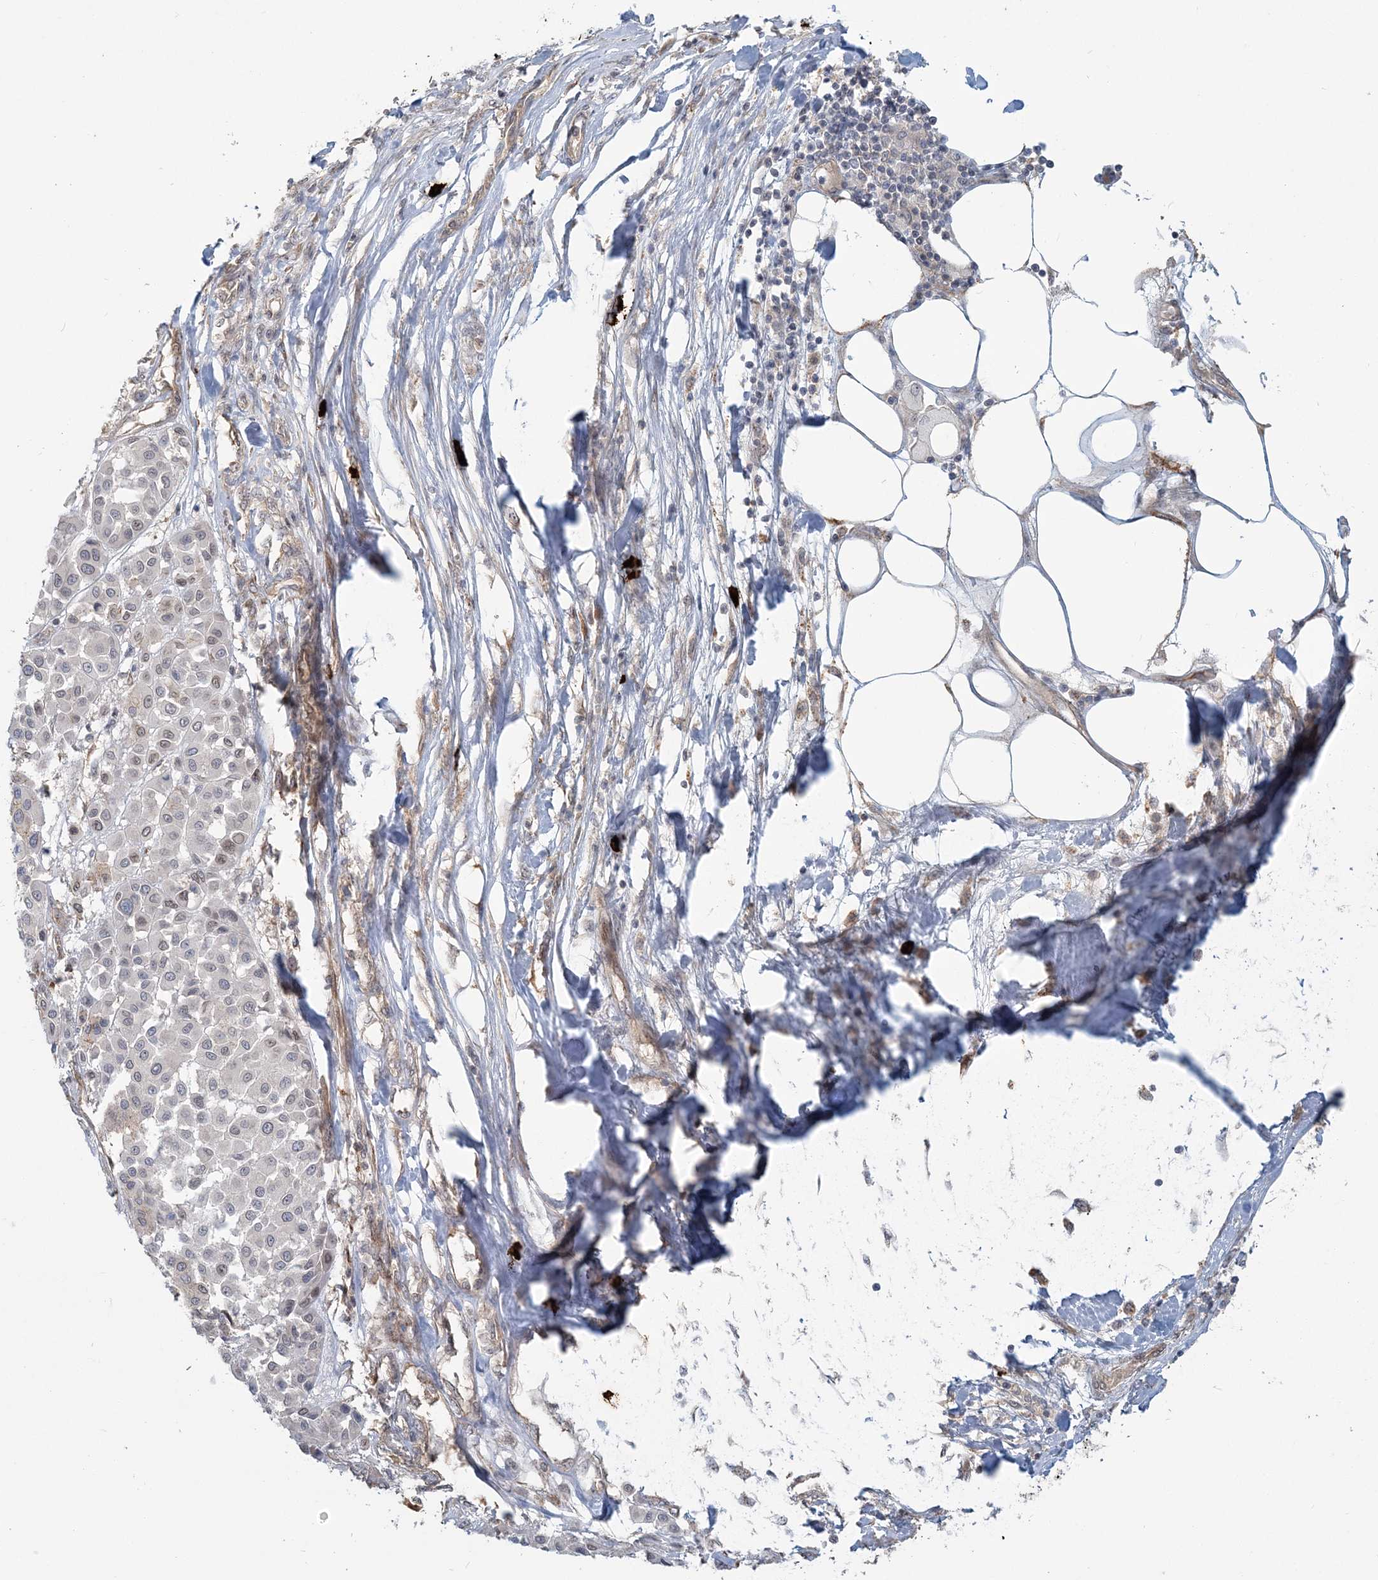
{"staining": {"intensity": "weak", "quantity": "<25%", "location": "nuclear"}, "tissue": "melanoma", "cell_type": "Tumor cells", "image_type": "cancer", "snomed": [{"axis": "morphology", "description": "Malignant melanoma, Metastatic site"}, {"axis": "topography", "description": "Soft tissue"}], "caption": "Melanoma was stained to show a protein in brown. There is no significant staining in tumor cells.", "gene": "SH3PXD2A", "patient": {"sex": "male", "age": 41}}